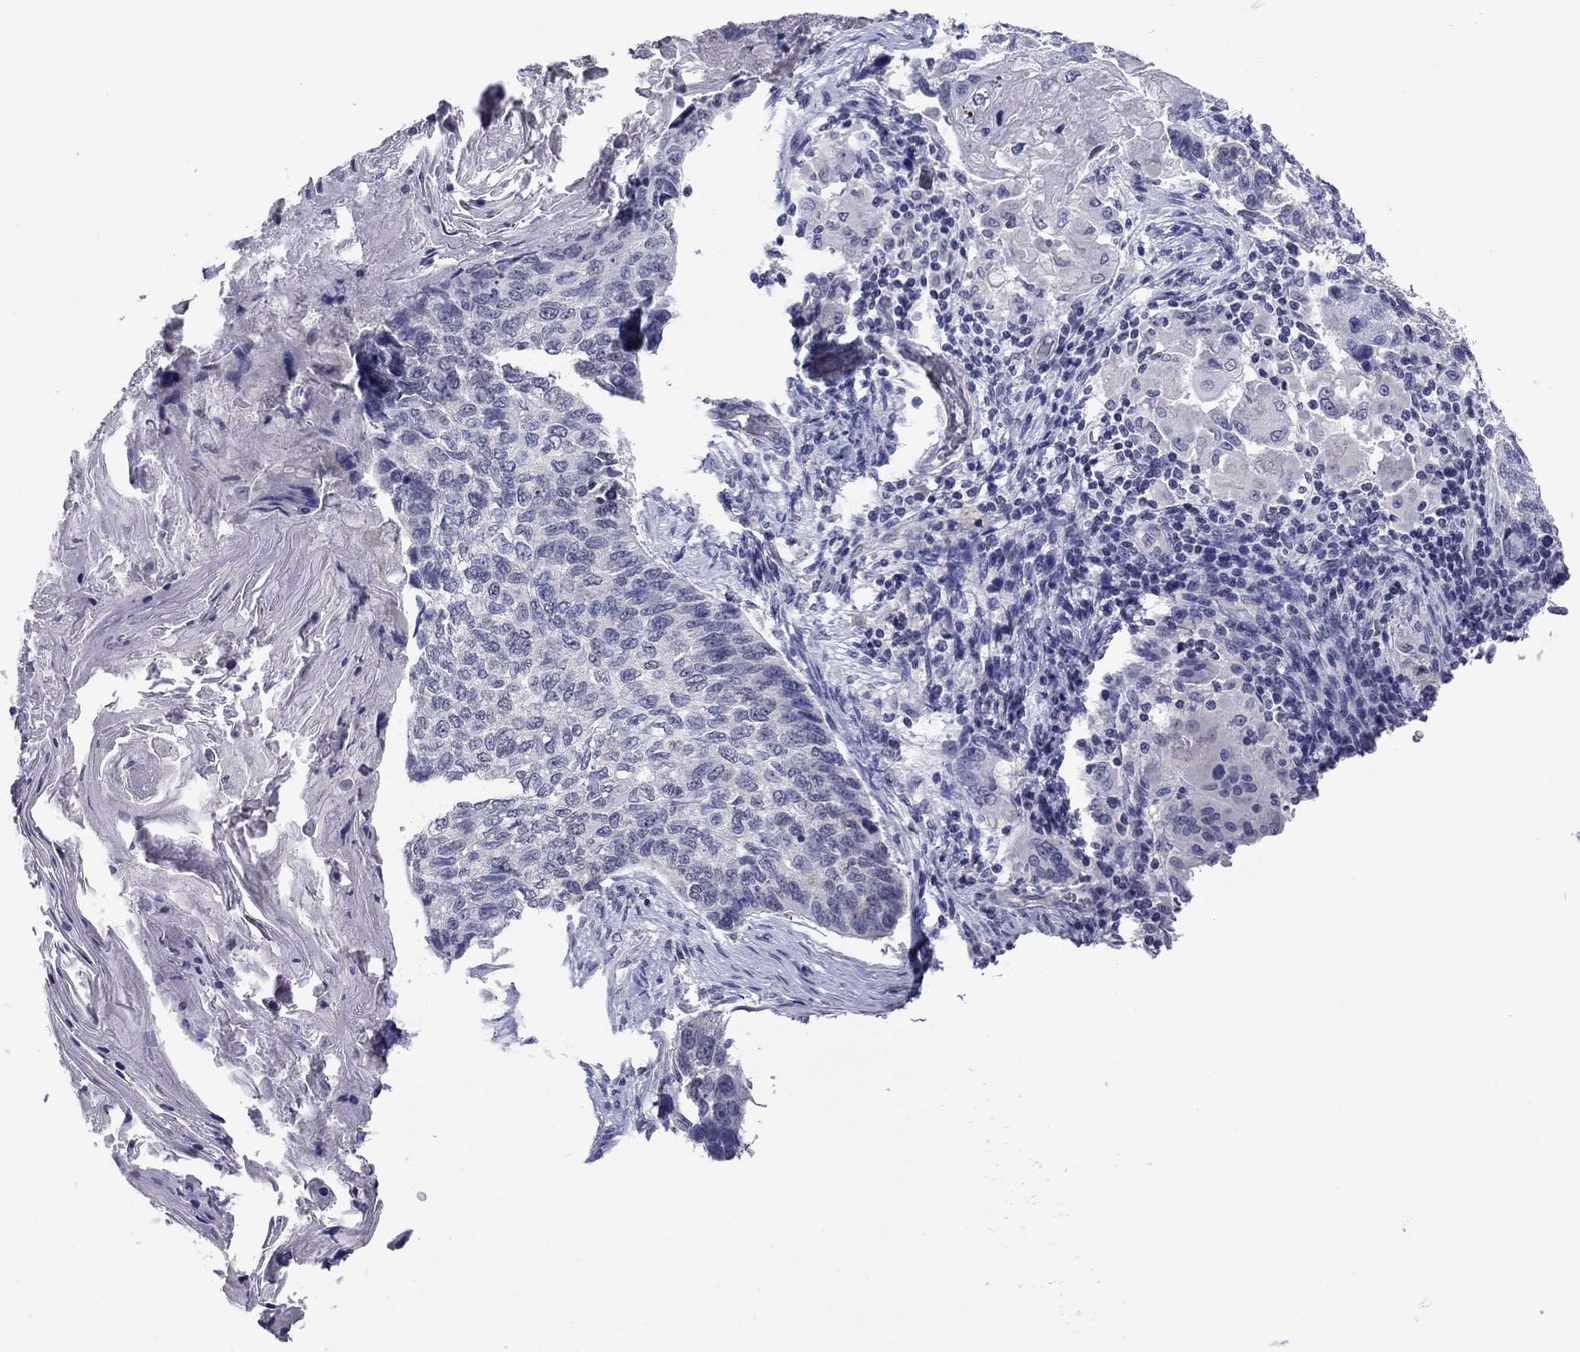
{"staining": {"intensity": "negative", "quantity": "none", "location": "none"}, "tissue": "lung cancer", "cell_type": "Tumor cells", "image_type": "cancer", "snomed": [{"axis": "morphology", "description": "Squamous cell carcinoma, NOS"}, {"axis": "topography", "description": "Lung"}], "caption": "Immunohistochemistry (IHC) of human squamous cell carcinoma (lung) displays no positivity in tumor cells.", "gene": "HAO1", "patient": {"sex": "male", "age": 69}}